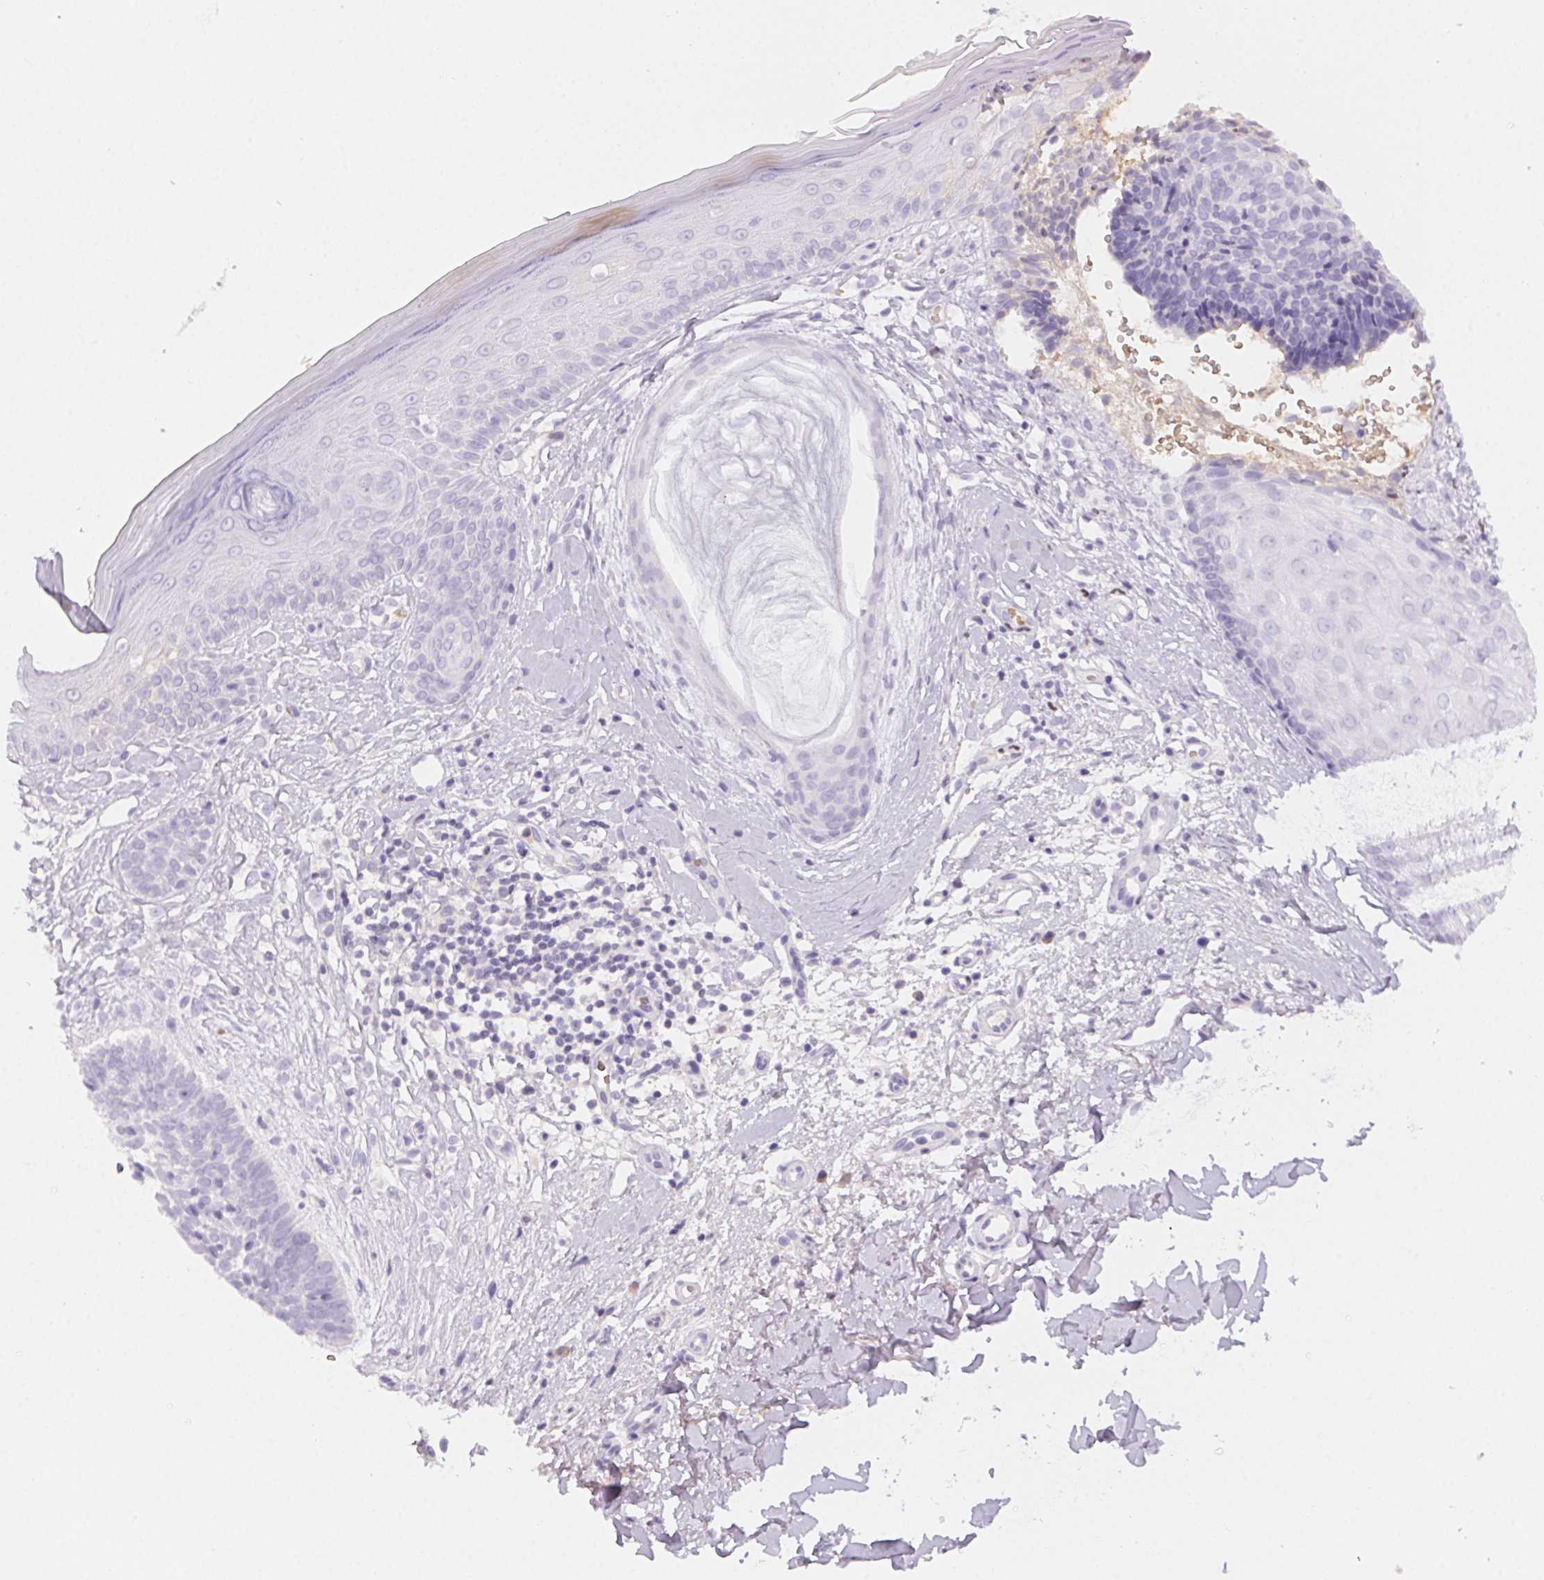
{"staining": {"intensity": "negative", "quantity": "none", "location": "none"}, "tissue": "skin cancer", "cell_type": "Tumor cells", "image_type": "cancer", "snomed": [{"axis": "morphology", "description": "Basal cell carcinoma"}, {"axis": "topography", "description": "Skin"}], "caption": "High magnification brightfield microscopy of skin basal cell carcinoma stained with DAB (brown) and counterstained with hematoxylin (blue): tumor cells show no significant expression.", "gene": "PADI4", "patient": {"sex": "male", "age": 51}}